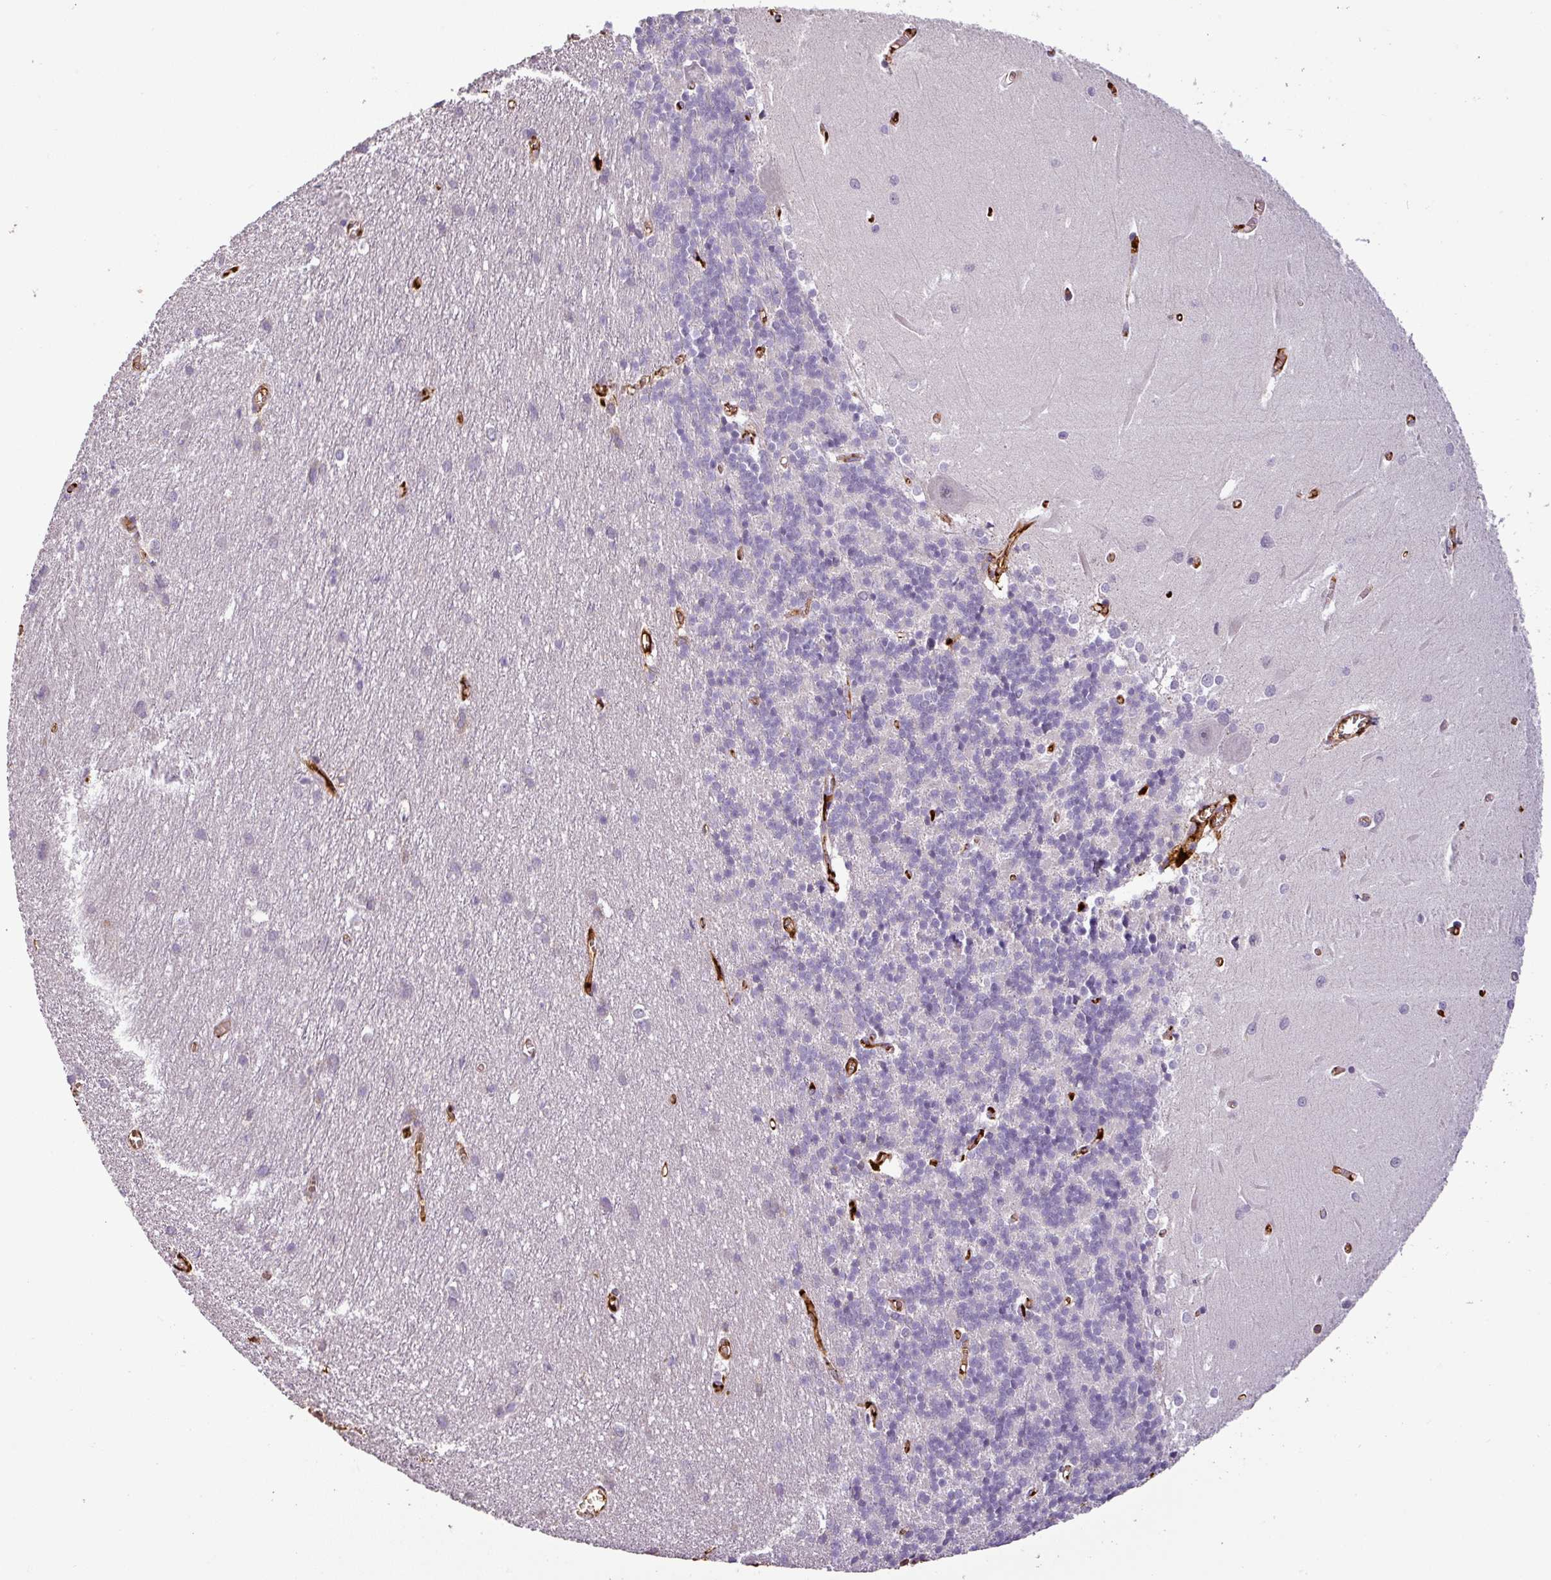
{"staining": {"intensity": "negative", "quantity": "none", "location": "none"}, "tissue": "cerebellum", "cell_type": "Cells in granular layer", "image_type": "normal", "snomed": [{"axis": "morphology", "description": "Normal tissue, NOS"}, {"axis": "topography", "description": "Cerebellum"}], "caption": "Immunohistochemistry image of normal cerebellum: human cerebellum stained with DAB displays no significant protein staining in cells in granular layer. (Stains: DAB immunohistochemistry (IHC) with hematoxylin counter stain, Microscopy: brightfield microscopy at high magnification).", "gene": "APOC1", "patient": {"sex": "male", "age": 37}}